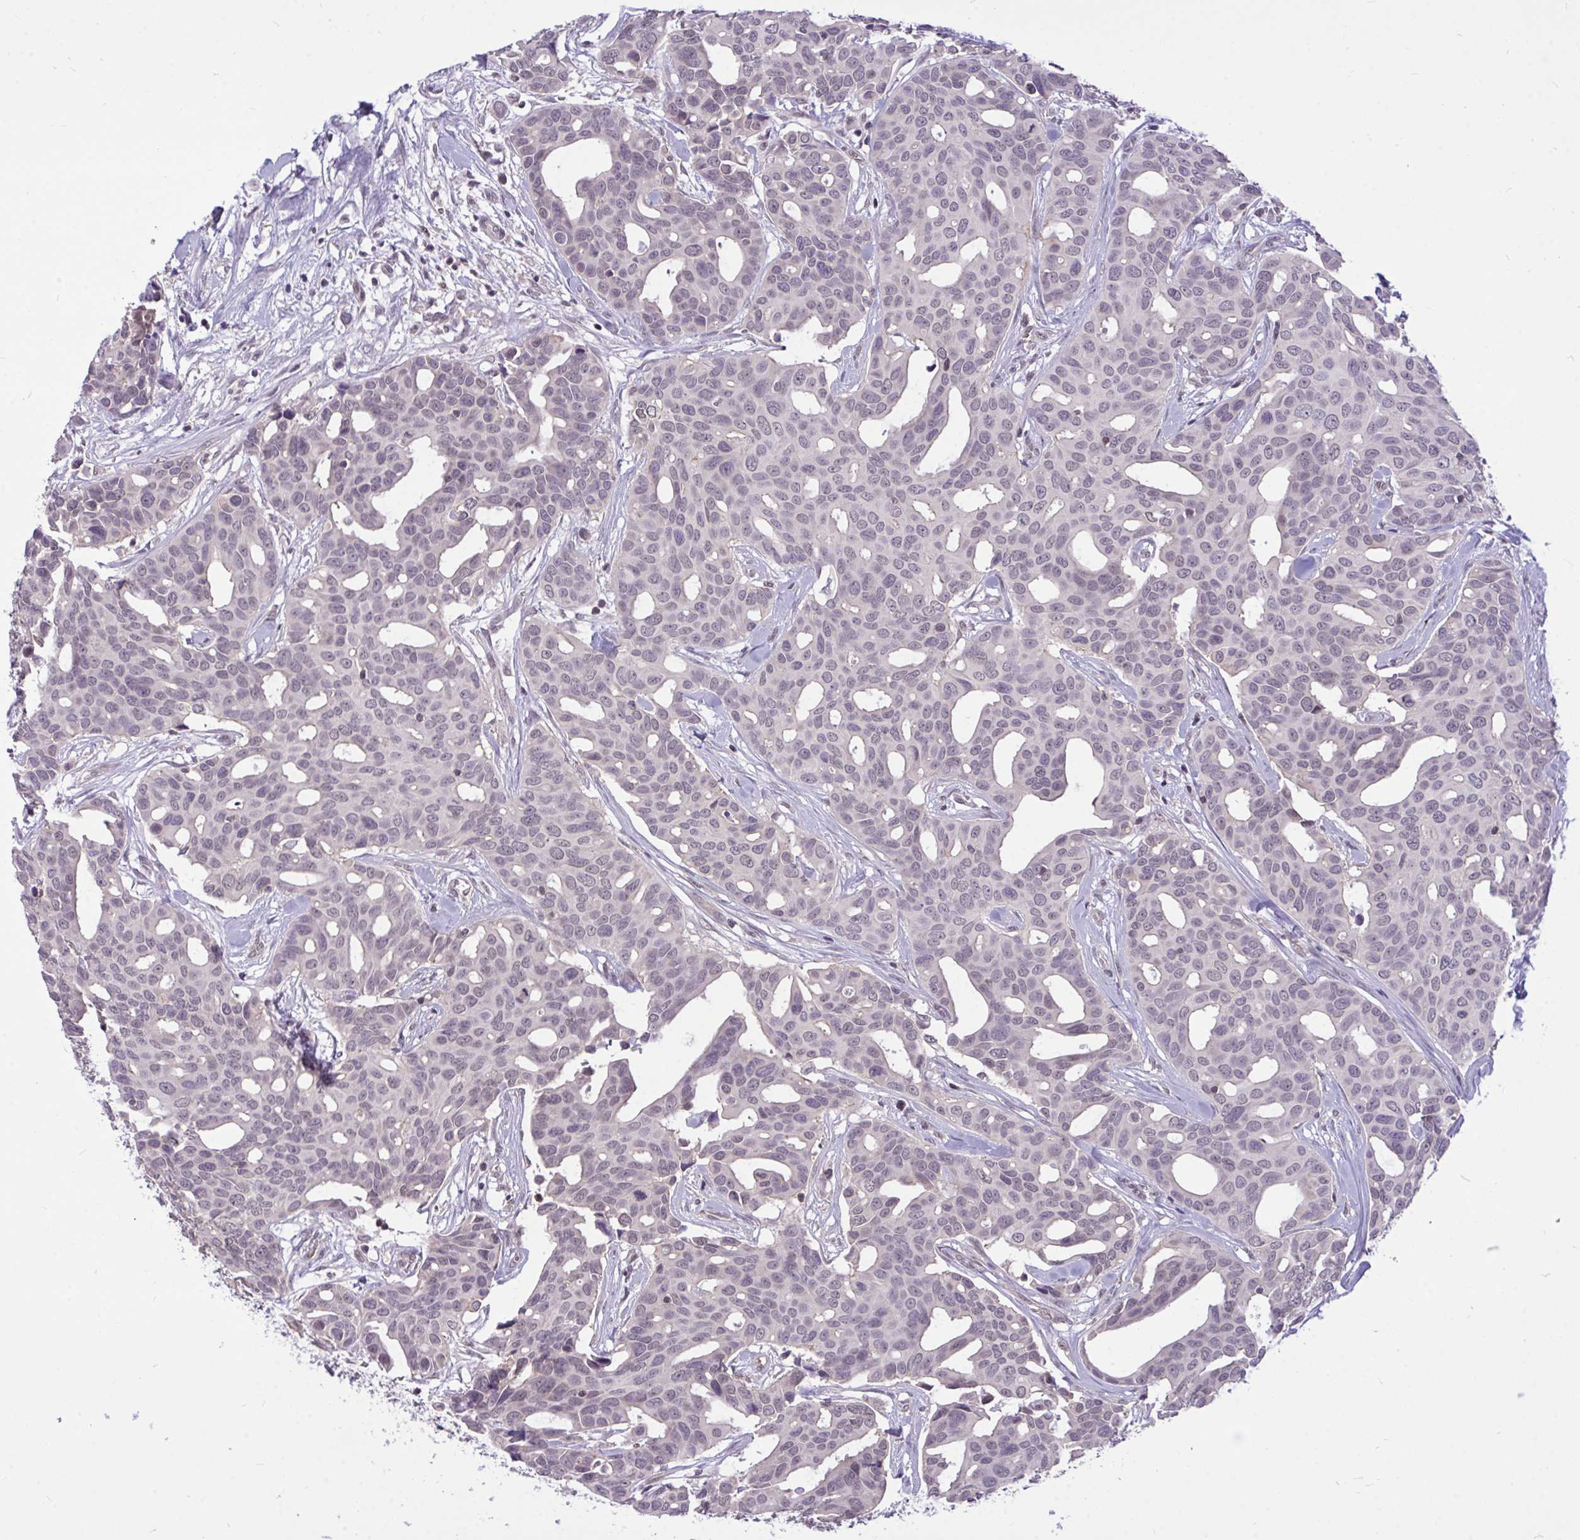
{"staining": {"intensity": "negative", "quantity": "none", "location": "none"}, "tissue": "breast cancer", "cell_type": "Tumor cells", "image_type": "cancer", "snomed": [{"axis": "morphology", "description": "Duct carcinoma"}, {"axis": "topography", "description": "Breast"}], "caption": "Protein analysis of breast cancer (invasive ductal carcinoma) displays no significant expression in tumor cells.", "gene": "PPP1CA", "patient": {"sex": "female", "age": 54}}